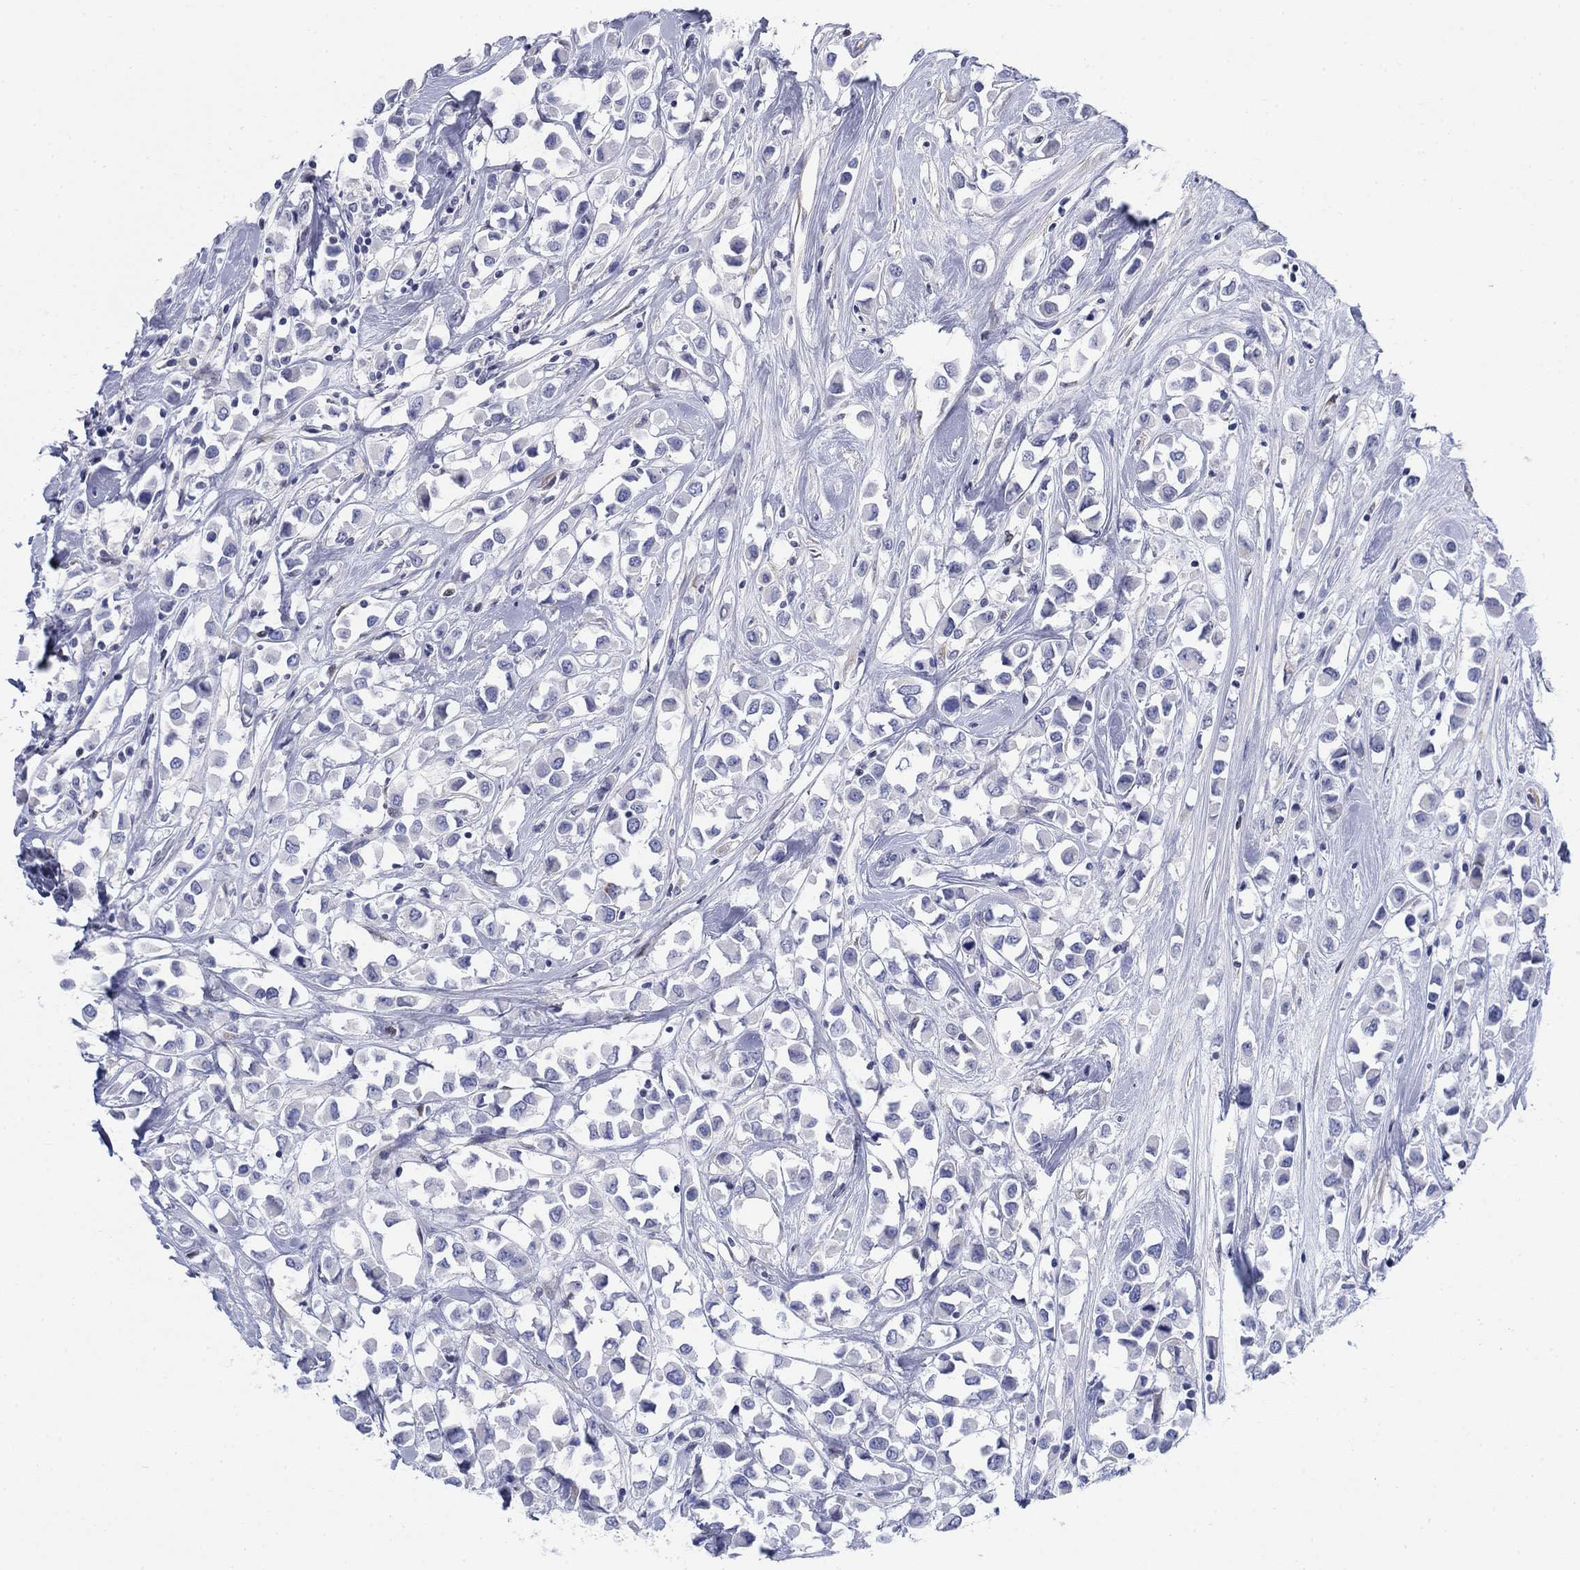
{"staining": {"intensity": "negative", "quantity": "none", "location": "none"}, "tissue": "breast cancer", "cell_type": "Tumor cells", "image_type": "cancer", "snomed": [{"axis": "morphology", "description": "Duct carcinoma"}, {"axis": "topography", "description": "Breast"}], "caption": "Breast intraductal carcinoma was stained to show a protein in brown. There is no significant positivity in tumor cells.", "gene": "MYO3A", "patient": {"sex": "female", "age": 61}}